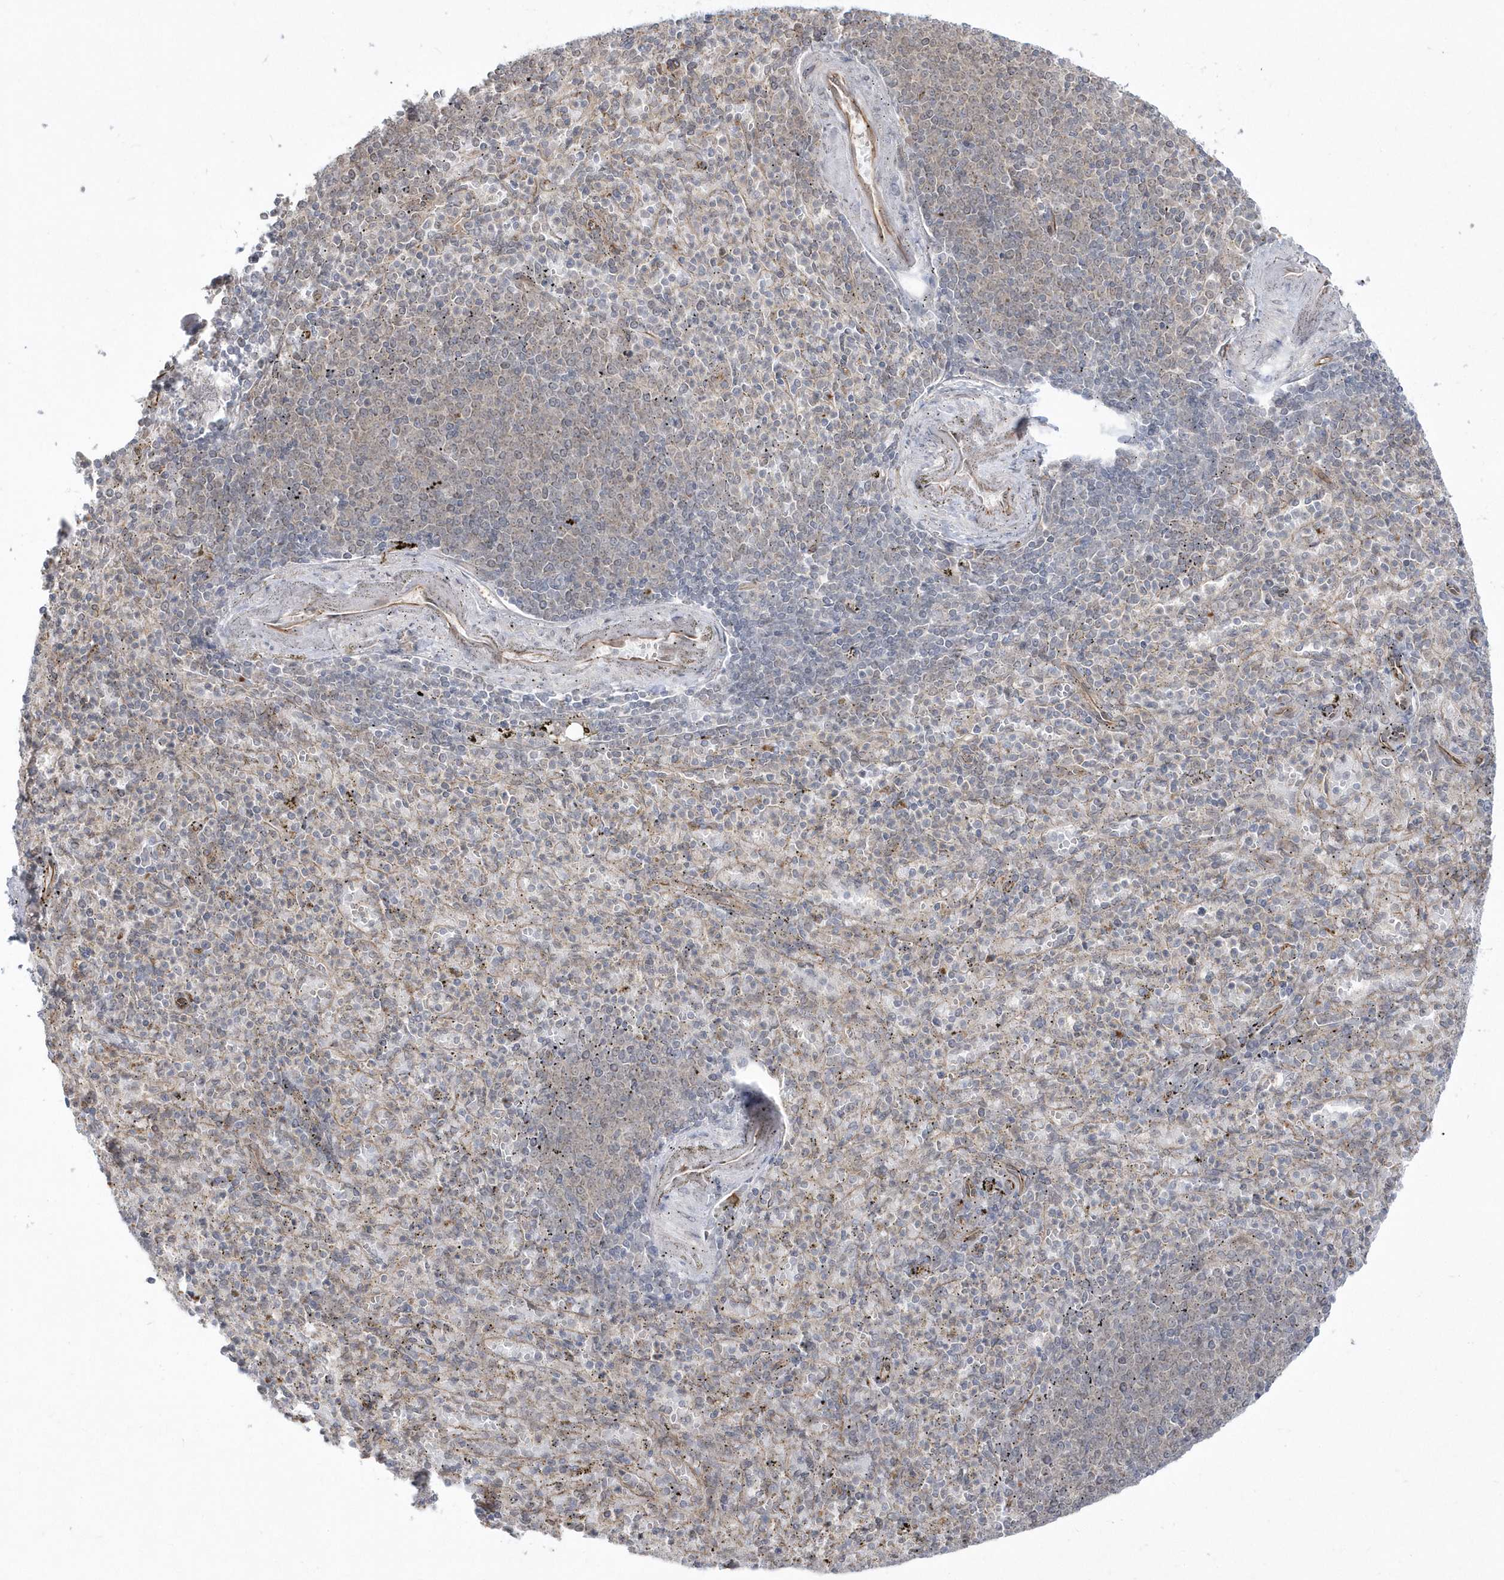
{"staining": {"intensity": "negative", "quantity": "none", "location": "none"}, "tissue": "spleen", "cell_type": "Cells in red pulp", "image_type": "normal", "snomed": [{"axis": "morphology", "description": "Normal tissue, NOS"}, {"axis": "topography", "description": "Spleen"}], "caption": "Unremarkable spleen was stained to show a protein in brown. There is no significant positivity in cells in red pulp. (DAB (3,3'-diaminobenzidine) IHC with hematoxylin counter stain).", "gene": "DHX57", "patient": {"sex": "female", "age": 74}}